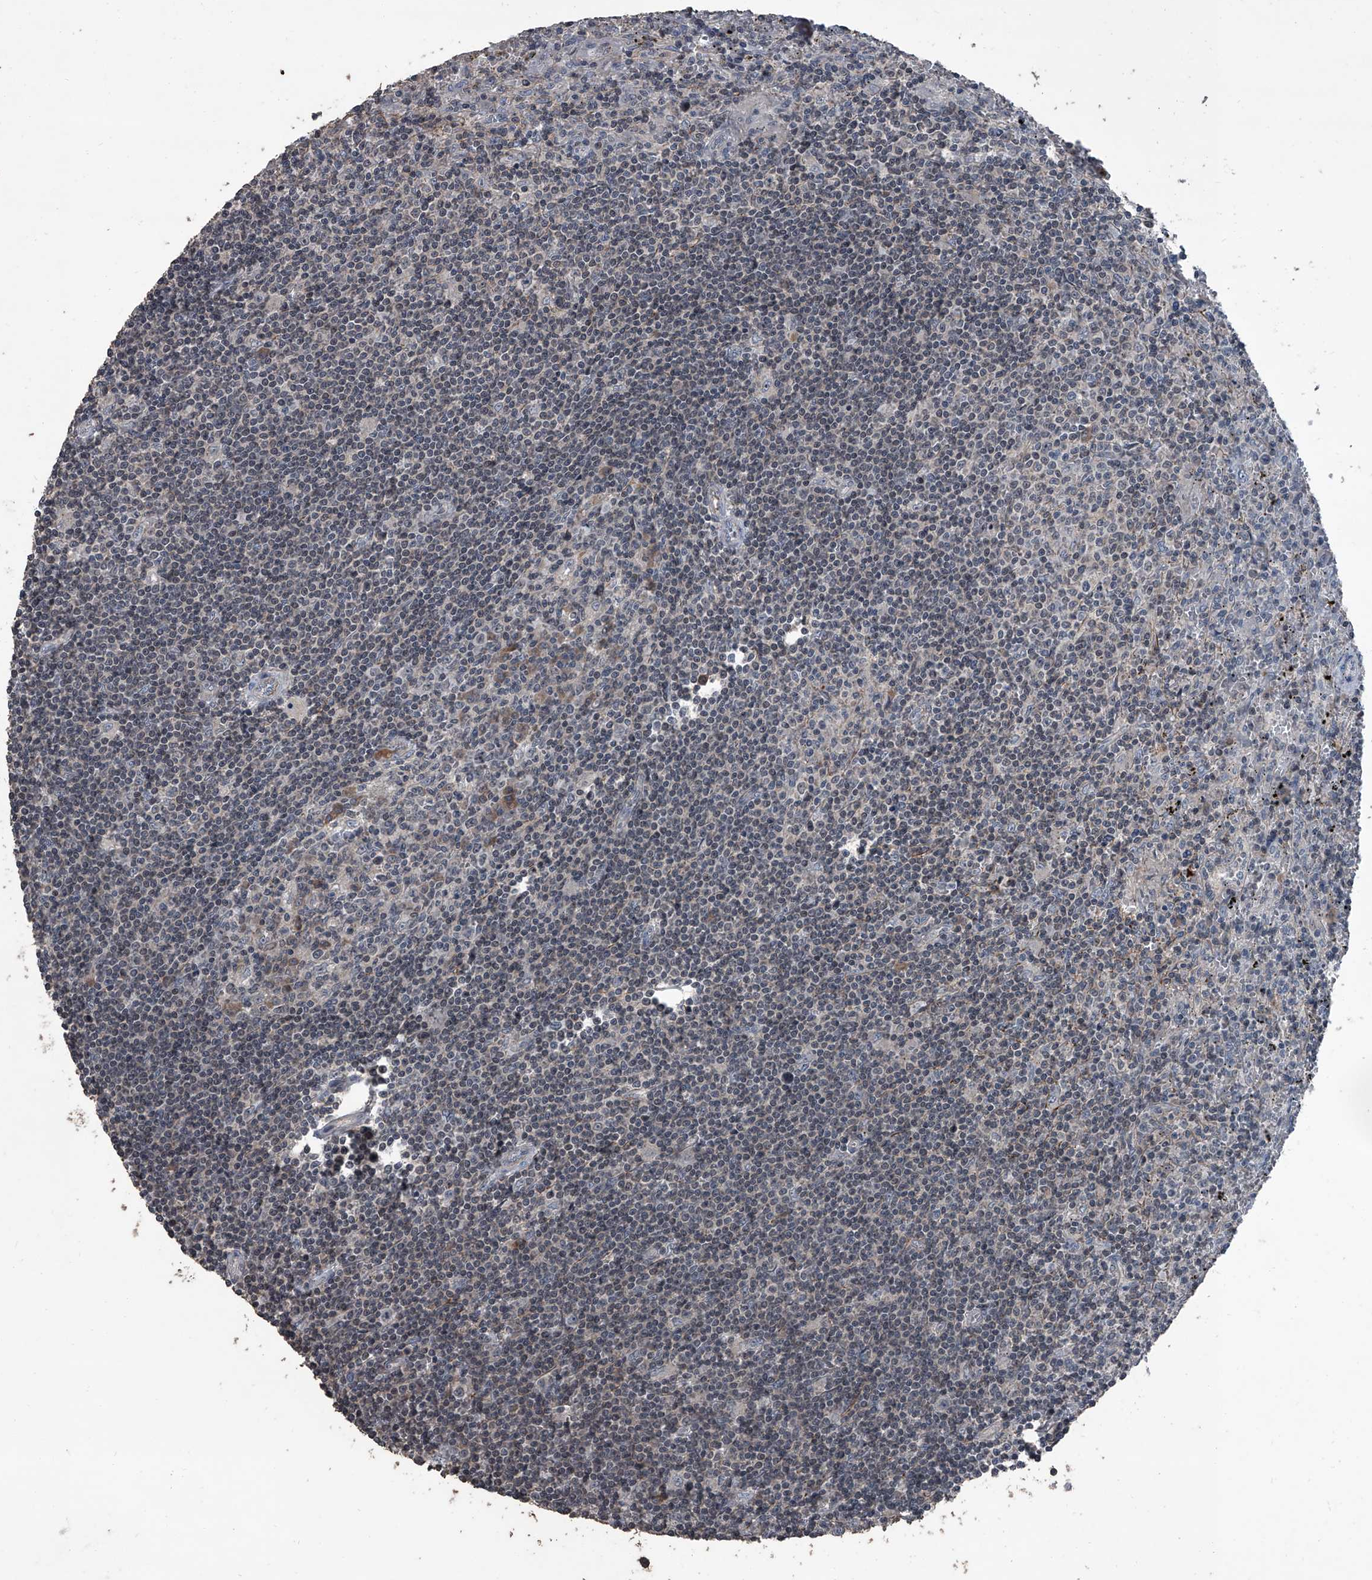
{"staining": {"intensity": "negative", "quantity": "none", "location": "none"}, "tissue": "lymphoma", "cell_type": "Tumor cells", "image_type": "cancer", "snomed": [{"axis": "morphology", "description": "Malignant lymphoma, non-Hodgkin's type, Low grade"}, {"axis": "topography", "description": "Spleen"}], "caption": "Tumor cells show no significant positivity in malignant lymphoma, non-Hodgkin's type (low-grade).", "gene": "OARD1", "patient": {"sex": "male", "age": 76}}